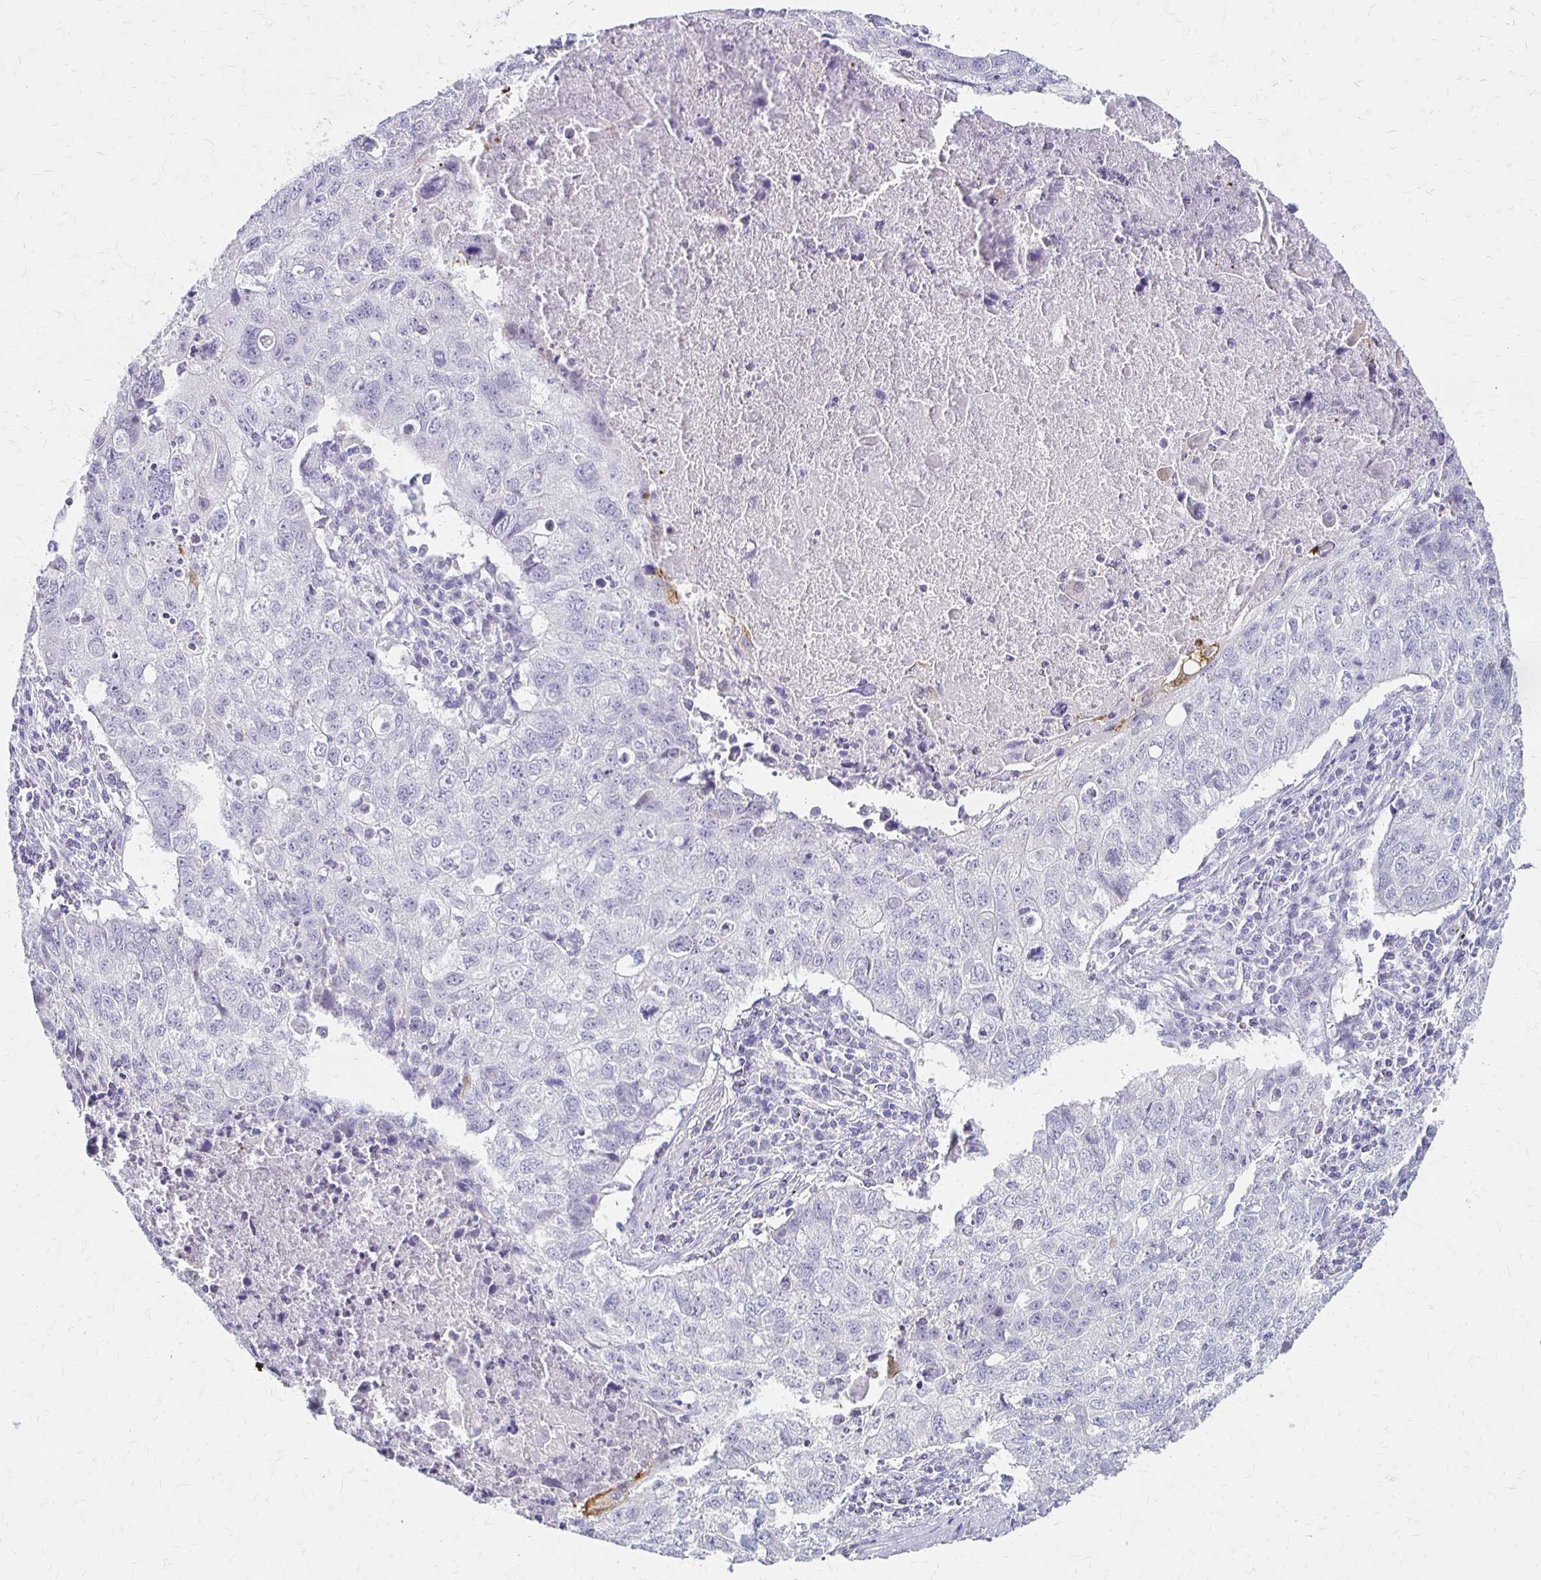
{"staining": {"intensity": "negative", "quantity": "none", "location": "none"}, "tissue": "lung cancer", "cell_type": "Tumor cells", "image_type": "cancer", "snomed": [{"axis": "morphology", "description": "Normal morphology"}, {"axis": "morphology", "description": "Aneuploidy"}, {"axis": "morphology", "description": "Squamous cell carcinoma, NOS"}, {"axis": "topography", "description": "Lymph node"}, {"axis": "topography", "description": "Lung"}], "caption": "High power microscopy image of an IHC image of squamous cell carcinoma (lung), revealing no significant staining in tumor cells.", "gene": "IVL", "patient": {"sex": "female", "age": 76}}